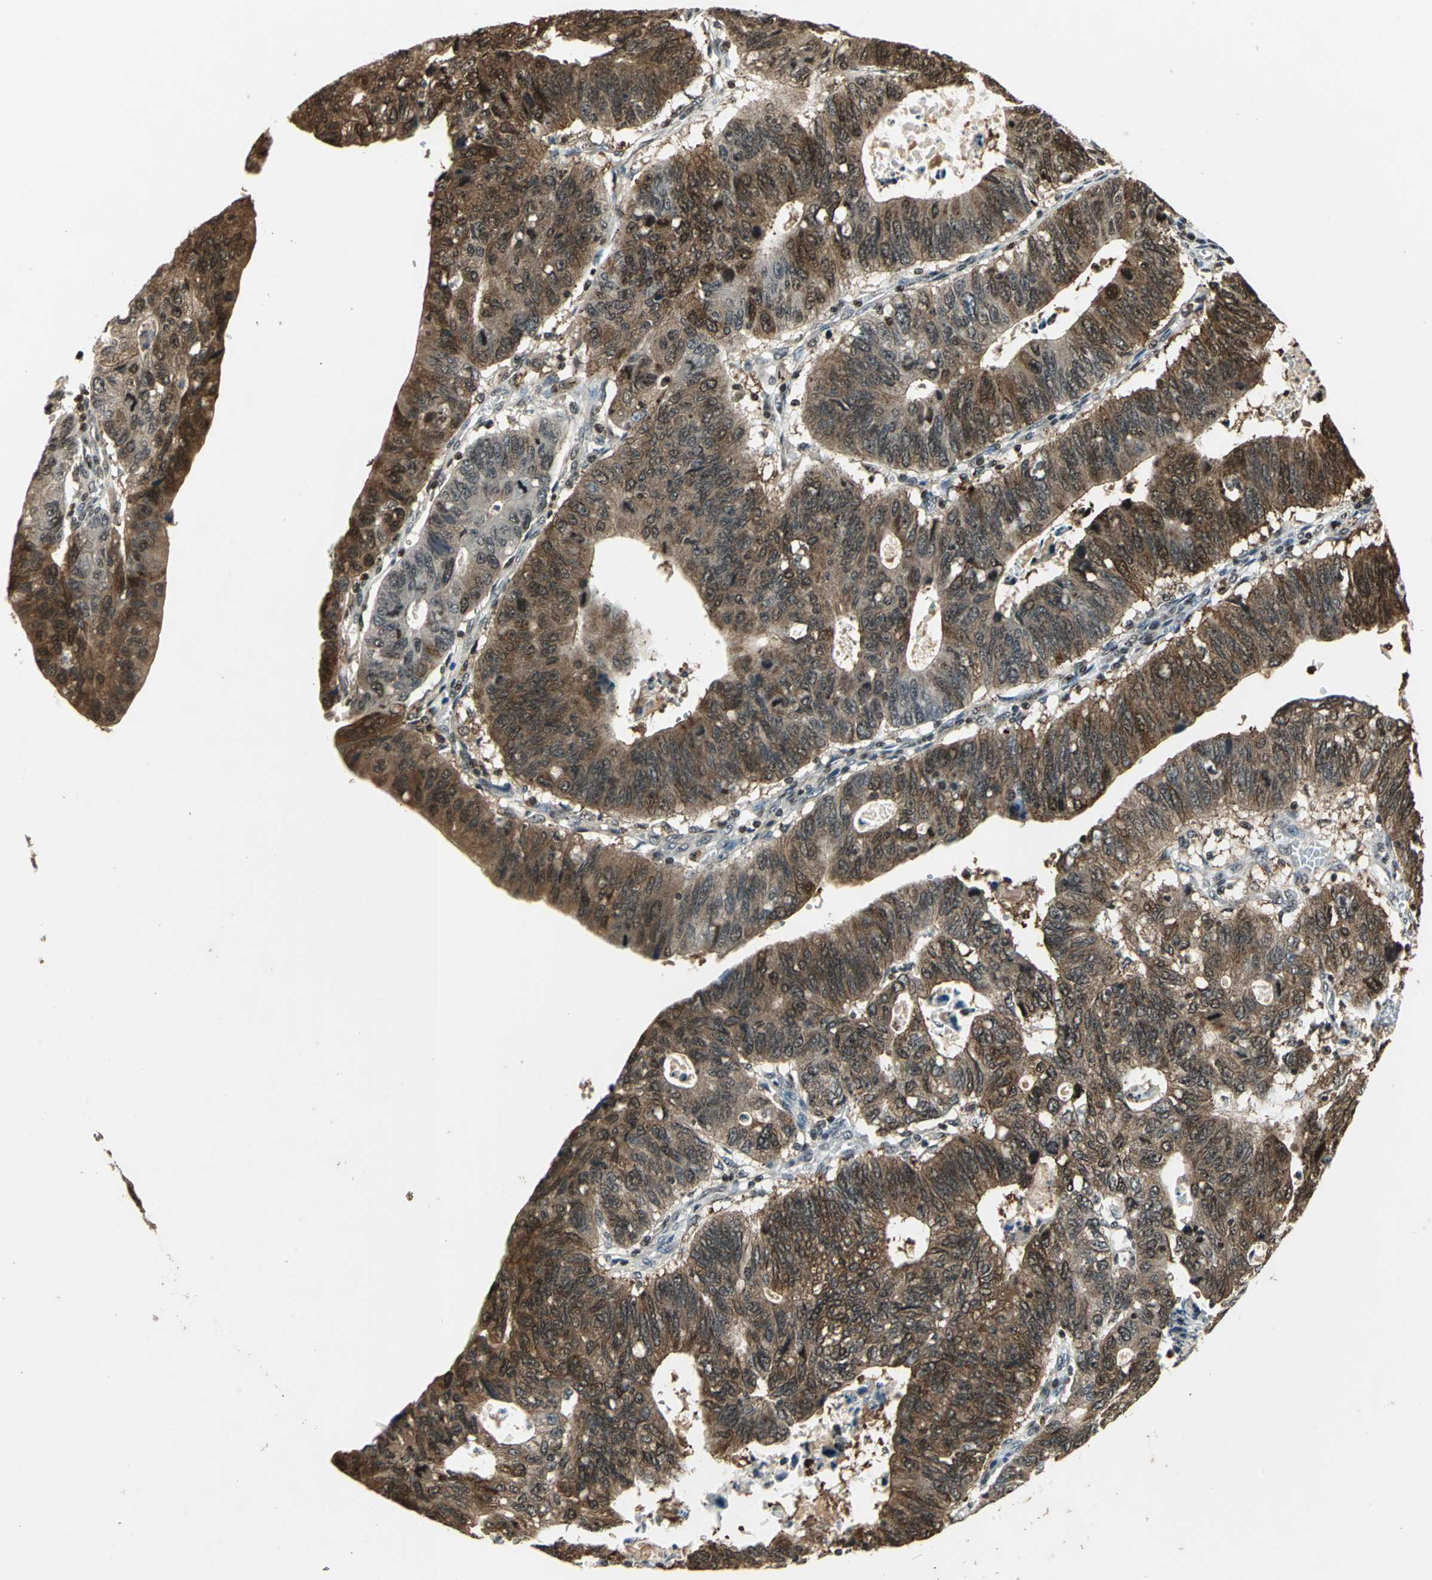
{"staining": {"intensity": "strong", "quantity": "25%-75%", "location": "cytoplasmic/membranous,nuclear"}, "tissue": "stomach cancer", "cell_type": "Tumor cells", "image_type": "cancer", "snomed": [{"axis": "morphology", "description": "Adenocarcinoma, NOS"}, {"axis": "topography", "description": "Stomach"}], "caption": "Immunohistochemical staining of stomach adenocarcinoma demonstrates high levels of strong cytoplasmic/membranous and nuclear expression in approximately 25%-75% of tumor cells.", "gene": "LGALS3", "patient": {"sex": "male", "age": 59}}